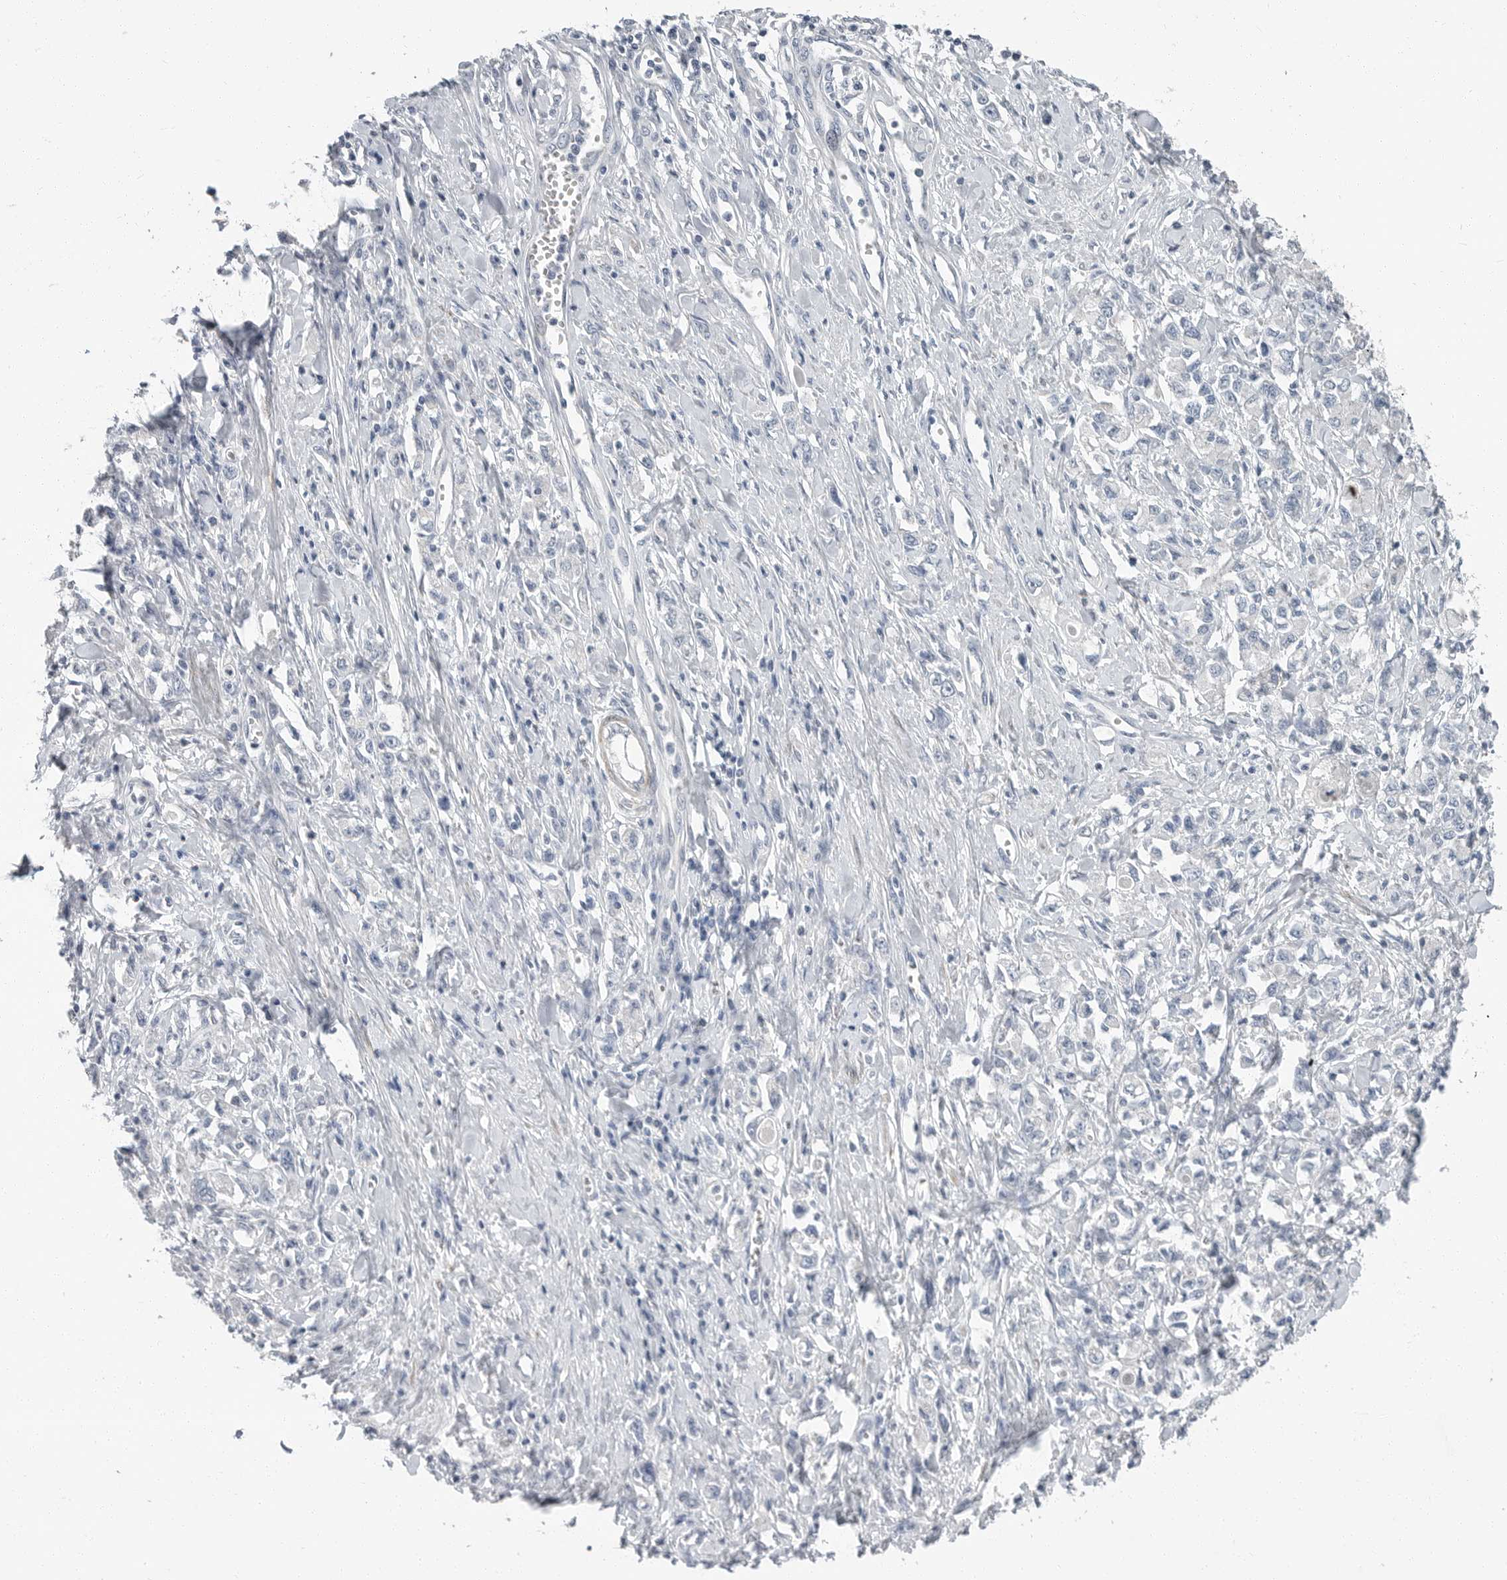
{"staining": {"intensity": "negative", "quantity": "none", "location": "none"}, "tissue": "stomach cancer", "cell_type": "Tumor cells", "image_type": "cancer", "snomed": [{"axis": "morphology", "description": "Adenocarcinoma, NOS"}, {"axis": "topography", "description": "Stomach"}], "caption": "Immunohistochemistry histopathology image of adenocarcinoma (stomach) stained for a protein (brown), which displays no staining in tumor cells.", "gene": "PLN", "patient": {"sex": "female", "age": 76}}